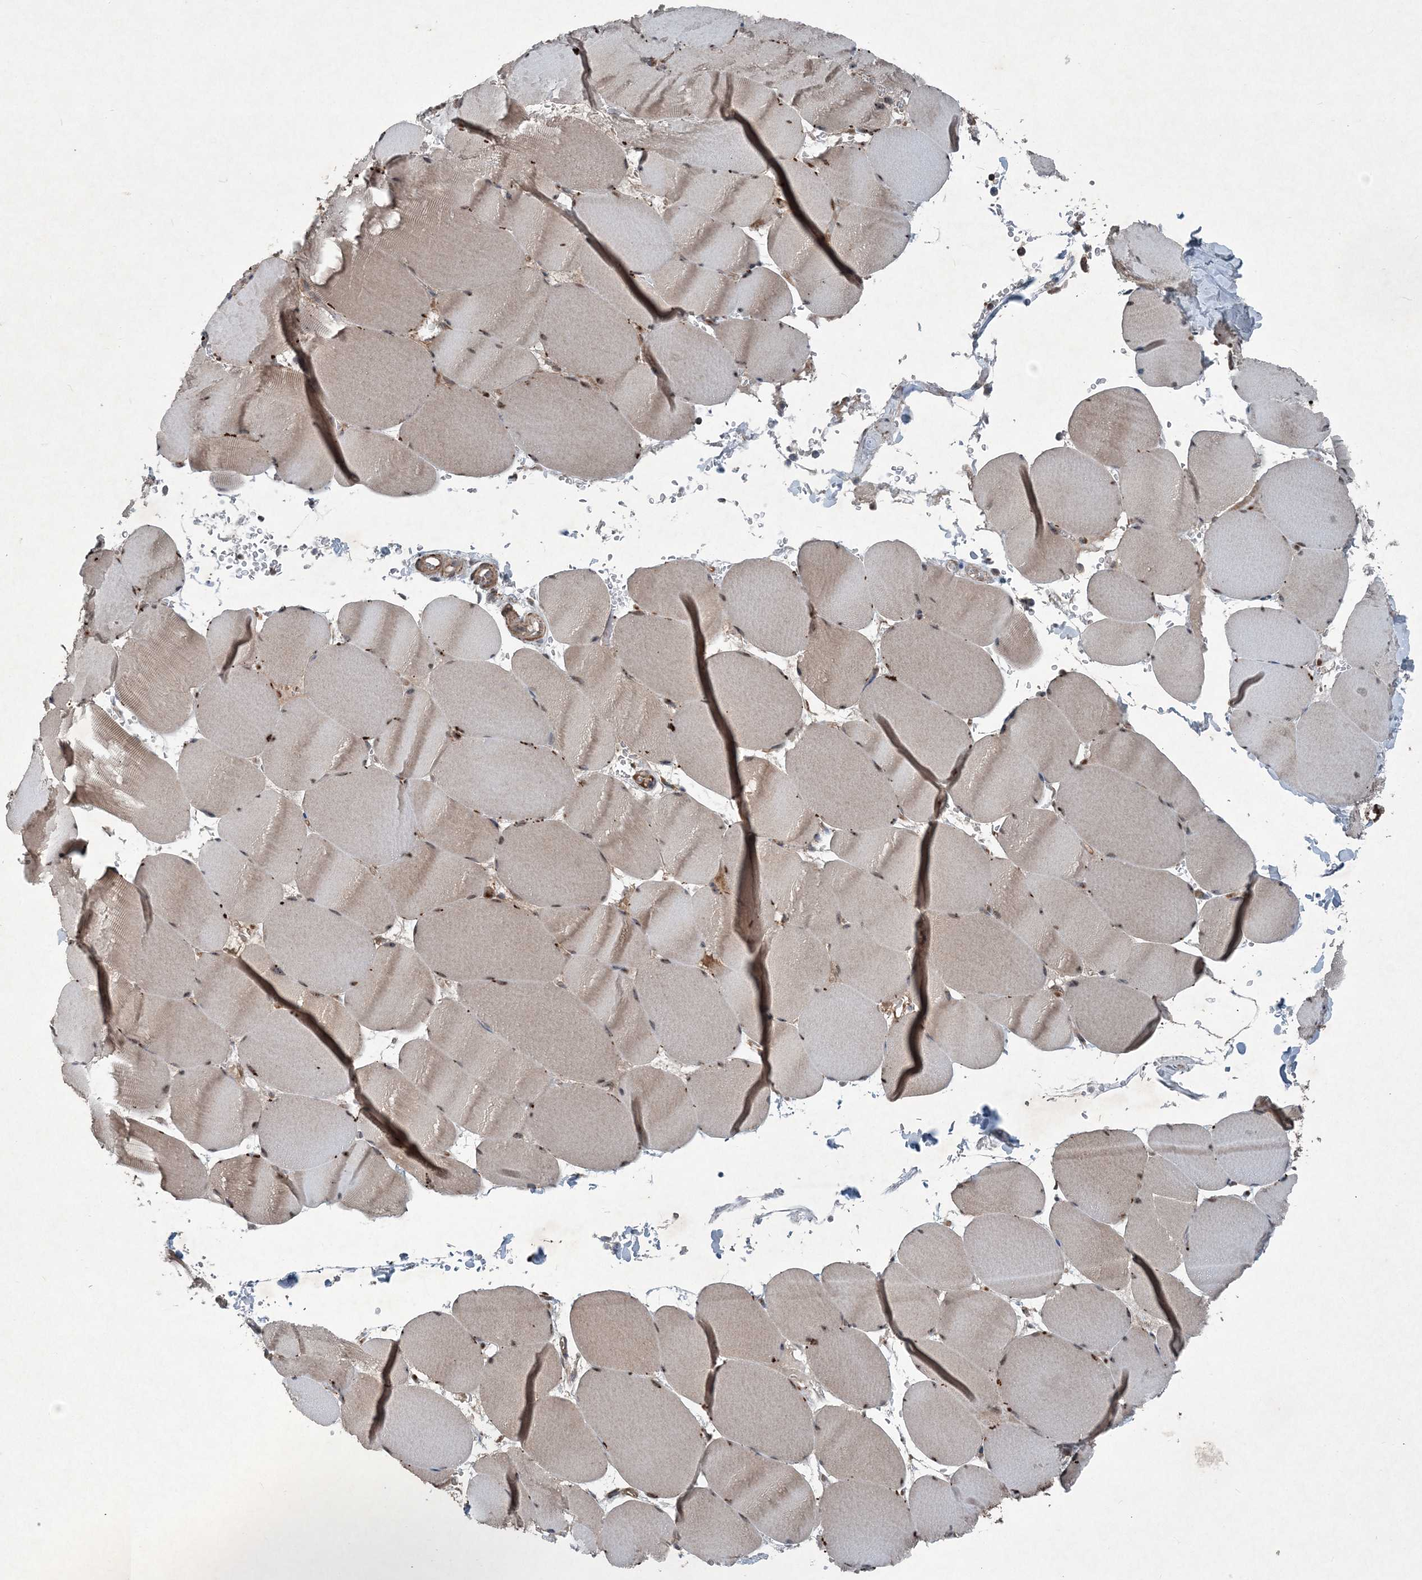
{"staining": {"intensity": "moderate", "quantity": "25%-75%", "location": "cytoplasmic/membranous,nuclear"}, "tissue": "skeletal muscle", "cell_type": "Myocytes", "image_type": "normal", "snomed": [{"axis": "morphology", "description": "Normal tissue, NOS"}, {"axis": "topography", "description": "Skeletal muscle"}, {"axis": "topography", "description": "Head-Neck"}], "caption": "Normal skeletal muscle exhibits moderate cytoplasmic/membranous,nuclear positivity in approximately 25%-75% of myocytes, visualized by immunohistochemistry.", "gene": "NDUFA2", "patient": {"sex": "male", "age": 66}}